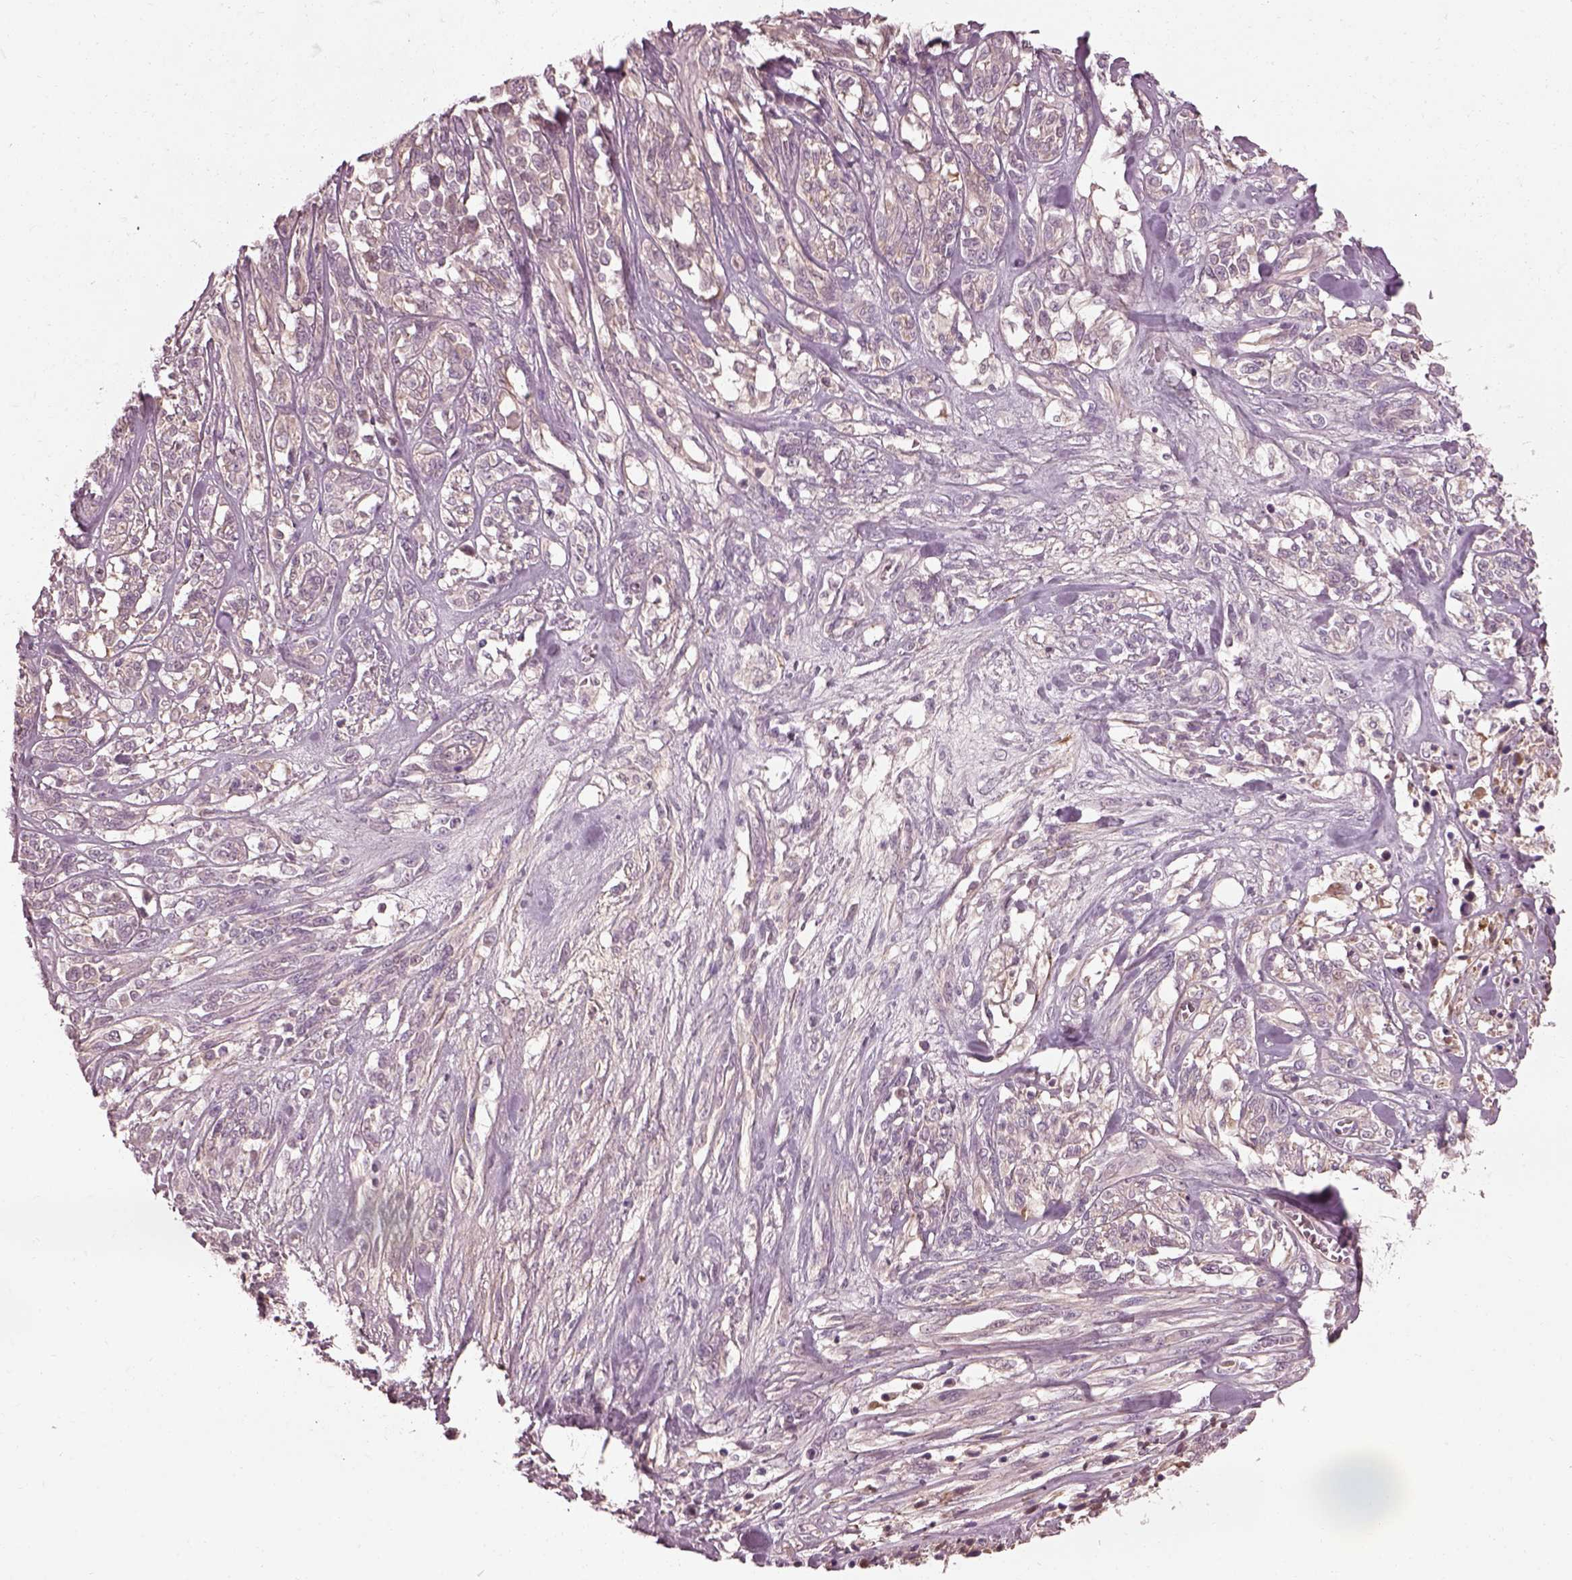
{"staining": {"intensity": "negative", "quantity": "none", "location": "none"}, "tissue": "melanoma", "cell_type": "Tumor cells", "image_type": "cancer", "snomed": [{"axis": "morphology", "description": "Malignant melanoma, NOS"}, {"axis": "topography", "description": "Skin"}], "caption": "Immunohistochemical staining of human malignant melanoma demonstrates no significant staining in tumor cells.", "gene": "EFEMP1", "patient": {"sex": "female", "age": 91}}